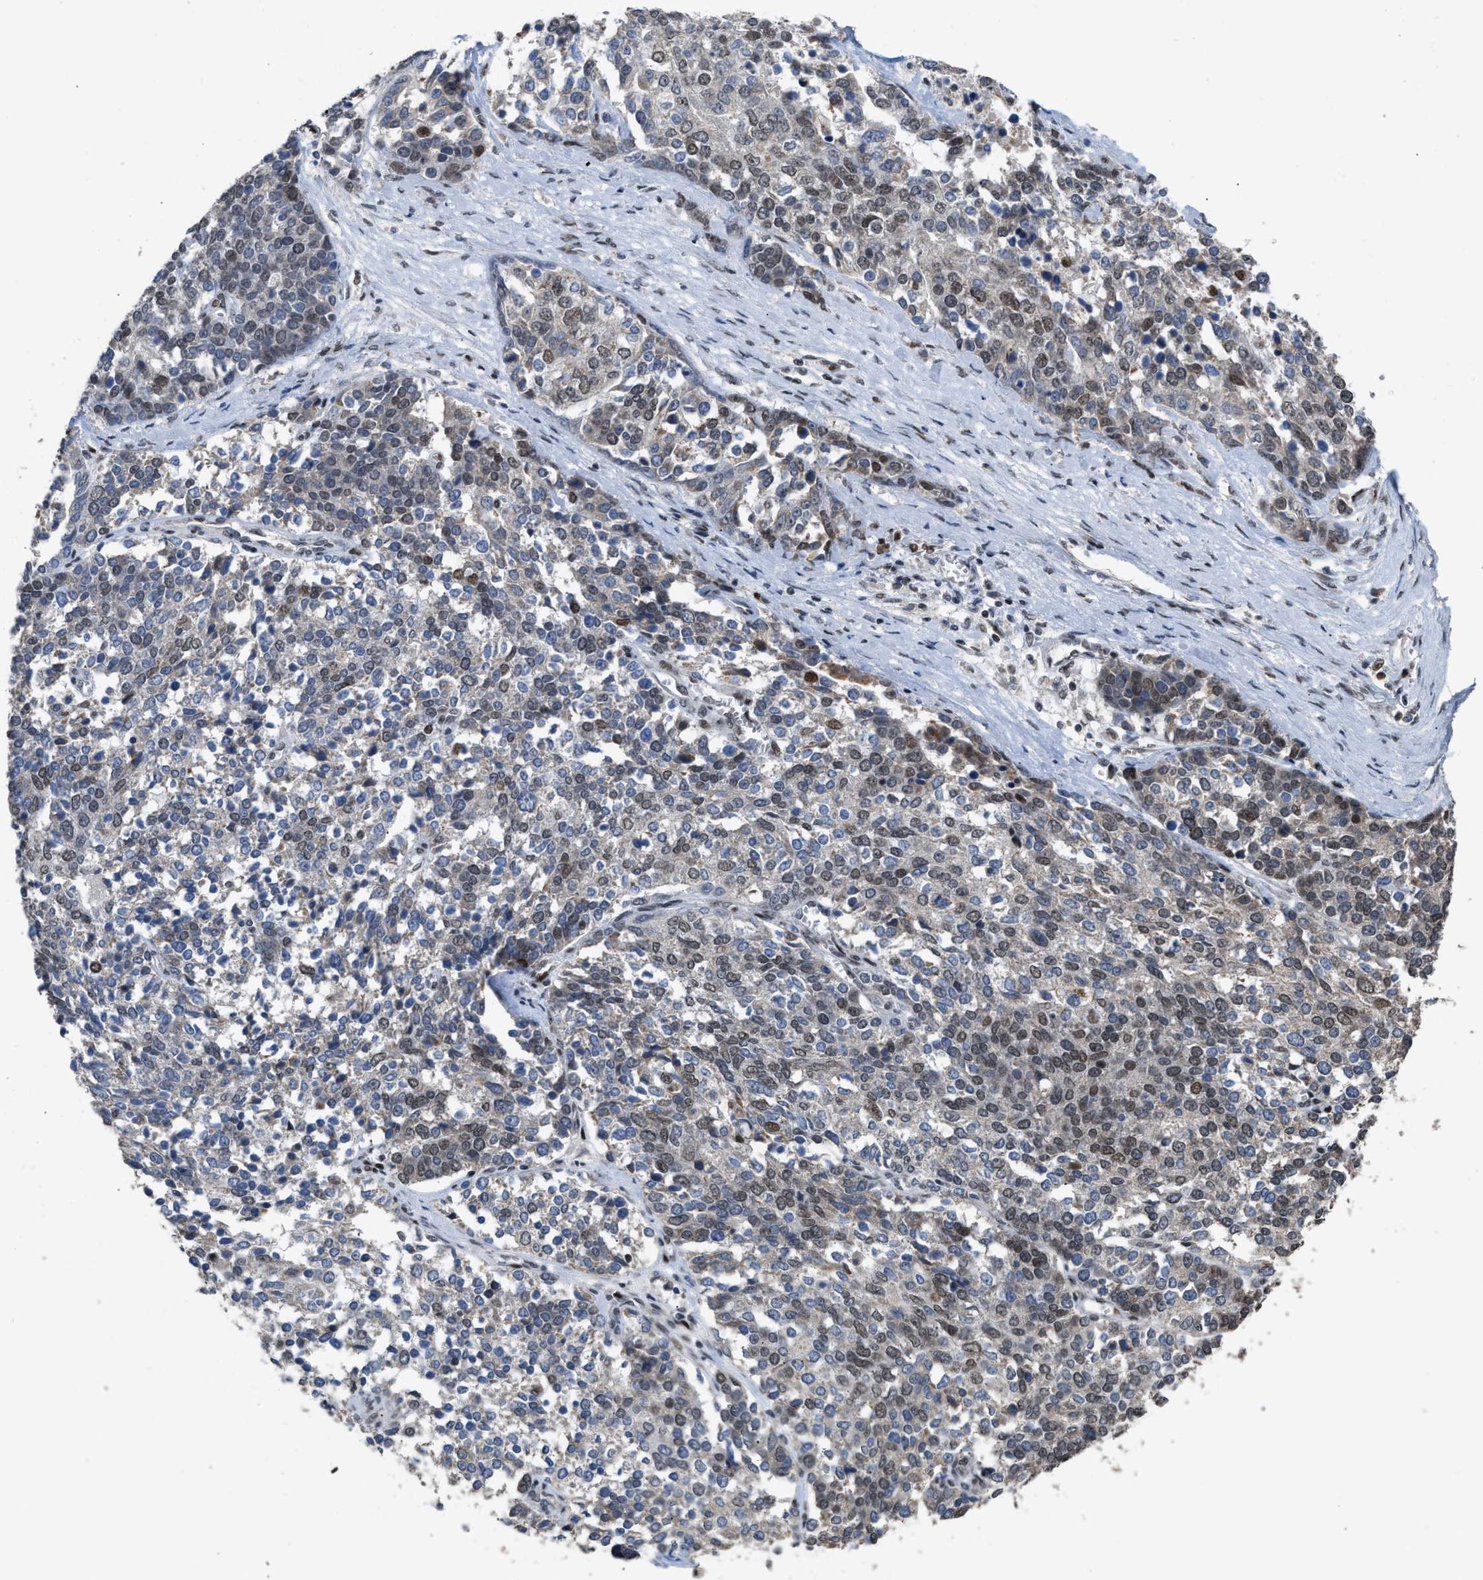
{"staining": {"intensity": "weak", "quantity": "25%-75%", "location": "nuclear"}, "tissue": "ovarian cancer", "cell_type": "Tumor cells", "image_type": "cancer", "snomed": [{"axis": "morphology", "description": "Cystadenocarcinoma, serous, NOS"}, {"axis": "topography", "description": "Ovary"}], "caption": "An IHC photomicrograph of tumor tissue is shown. Protein staining in brown shows weak nuclear positivity in ovarian cancer within tumor cells.", "gene": "SETDB1", "patient": {"sex": "female", "age": 44}}